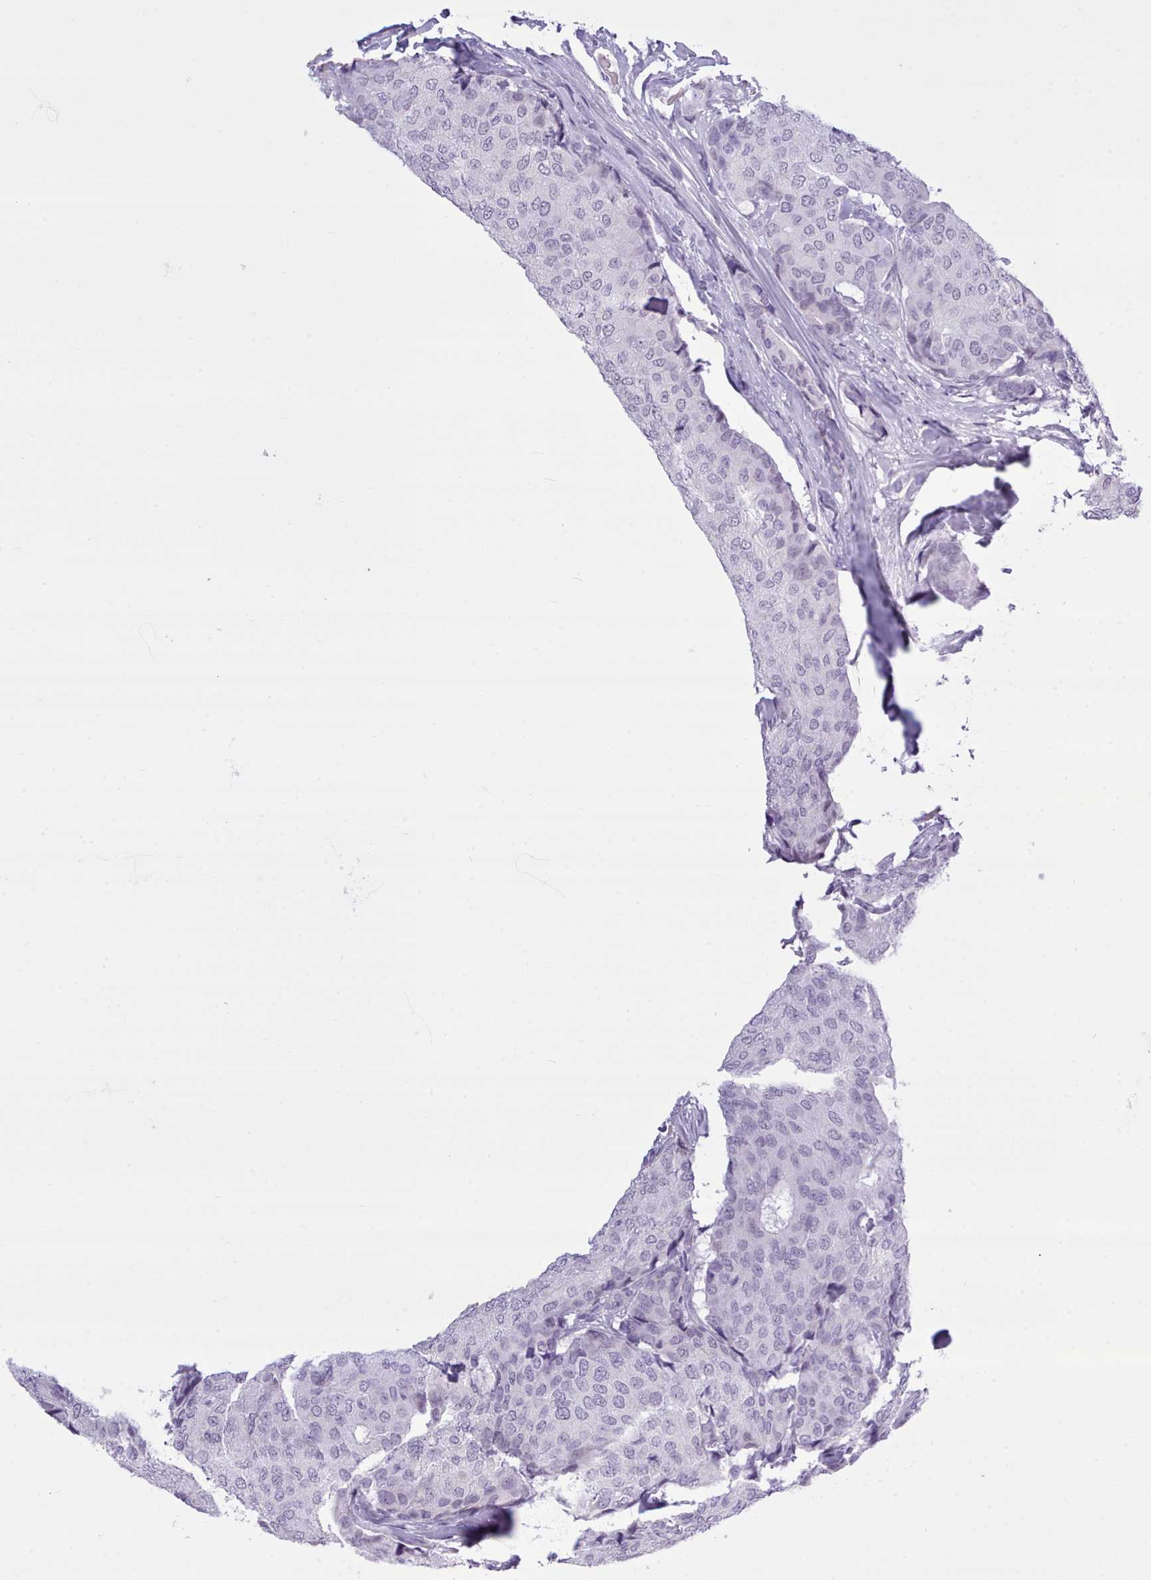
{"staining": {"intensity": "negative", "quantity": "none", "location": "none"}, "tissue": "breast cancer", "cell_type": "Tumor cells", "image_type": "cancer", "snomed": [{"axis": "morphology", "description": "Duct carcinoma"}, {"axis": "topography", "description": "Breast"}], "caption": "Immunohistochemistry (IHC) image of breast cancer (infiltrating ductal carcinoma) stained for a protein (brown), which demonstrates no staining in tumor cells.", "gene": "FBXO48", "patient": {"sex": "female", "age": 75}}